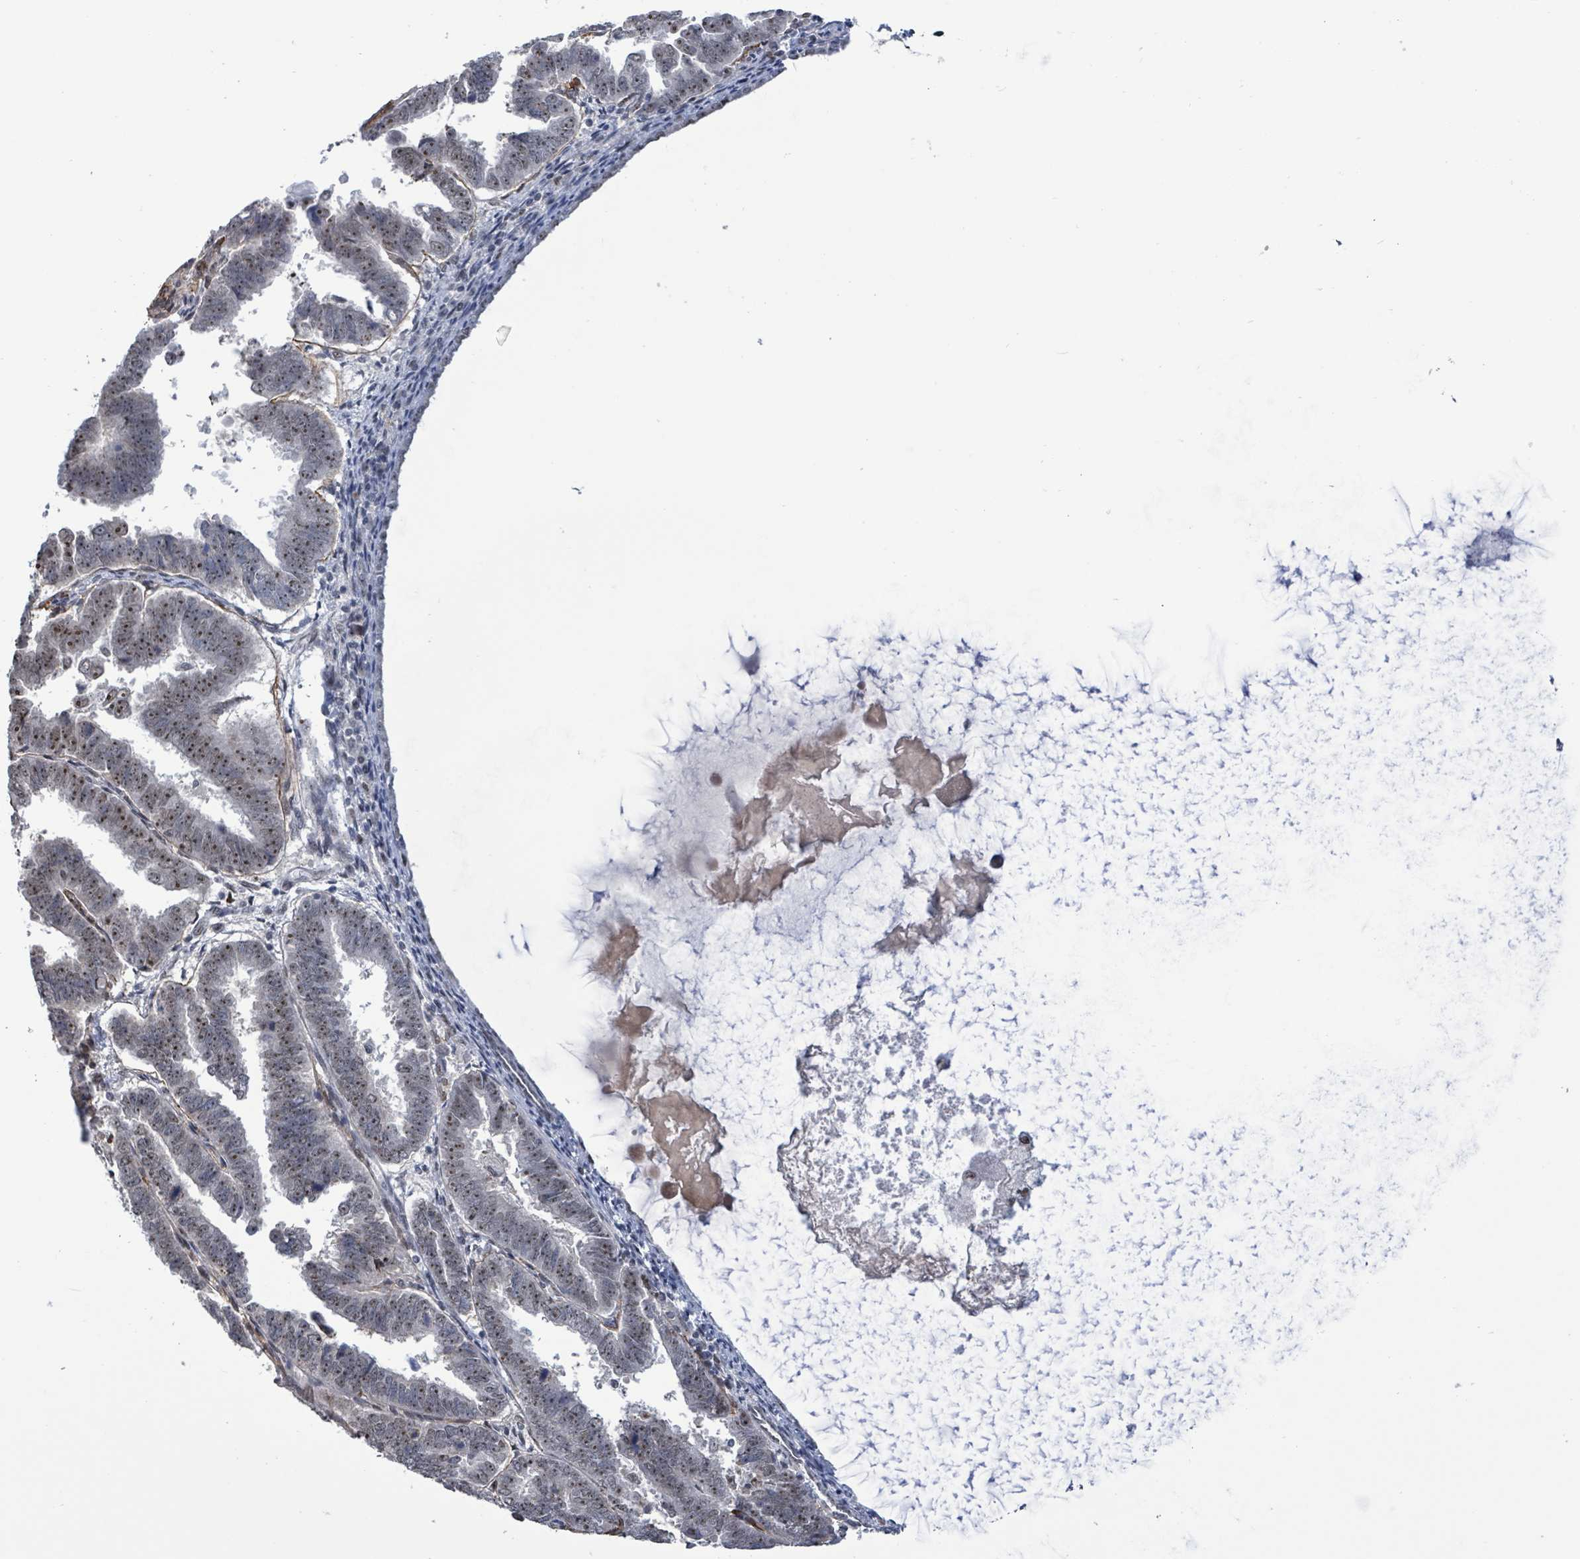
{"staining": {"intensity": "moderate", "quantity": ">75%", "location": "nuclear"}, "tissue": "endometrial cancer", "cell_type": "Tumor cells", "image_type": "cancer", "snomed": [{"axis": "morphology", "description": "Adenocarcinoma, NOS"}, {"axis": "topography", "description": "Endometrium"}], "caption": "Moderate nuclear staining for a protein is identified in approximately >75% of tumor cells of endometrial cancer (adenocarcinoma) using immunohistochemistry (IHC).", "gene": "RRN3", "patient": {"sex": "female", "age": 75}}